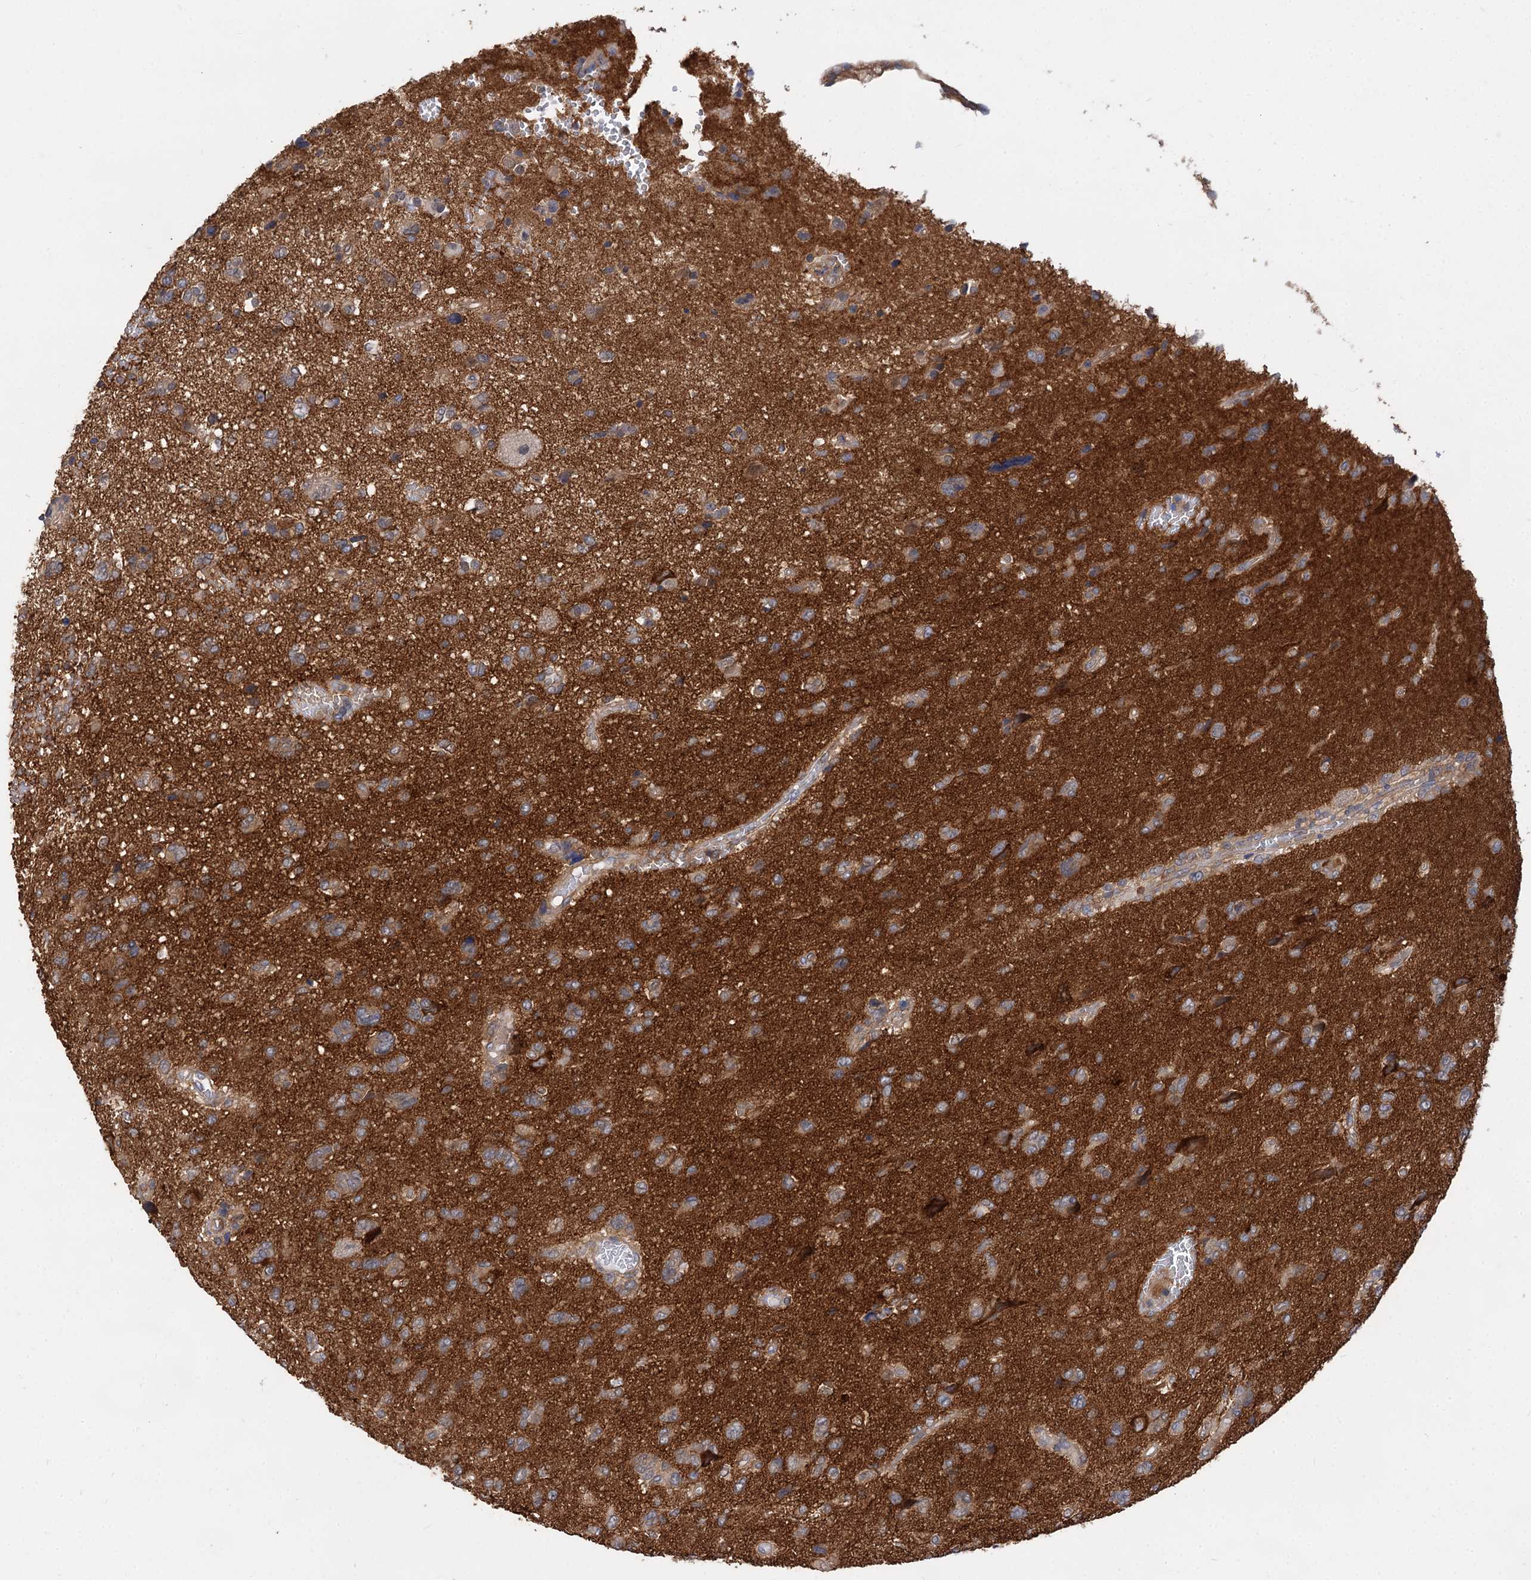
{"staining": {"intensity": "moderate", "quantity": ">75%", "location": "cytoplasmic/membranous"}, "tissue": "glioma", "cell_type": "Tumor cells", "image_type": "cancer", "snomed": [{"axis": "morphology", "description": "Glioma, malignant, High grade"}, {"axis": "topography", "description": "Brain"}], "caption": "Moderate cytoplasmic/membranous protein staining is identified in about >75% of tumor cells in malignant glioma (high-grade). The staining is performed using DAB brown chromogen to label protein expression. The nuclei are counter-stained blue using hematoxylin.", "gene": "PACS1", "patient": {"sex": "female", "age": 59}}